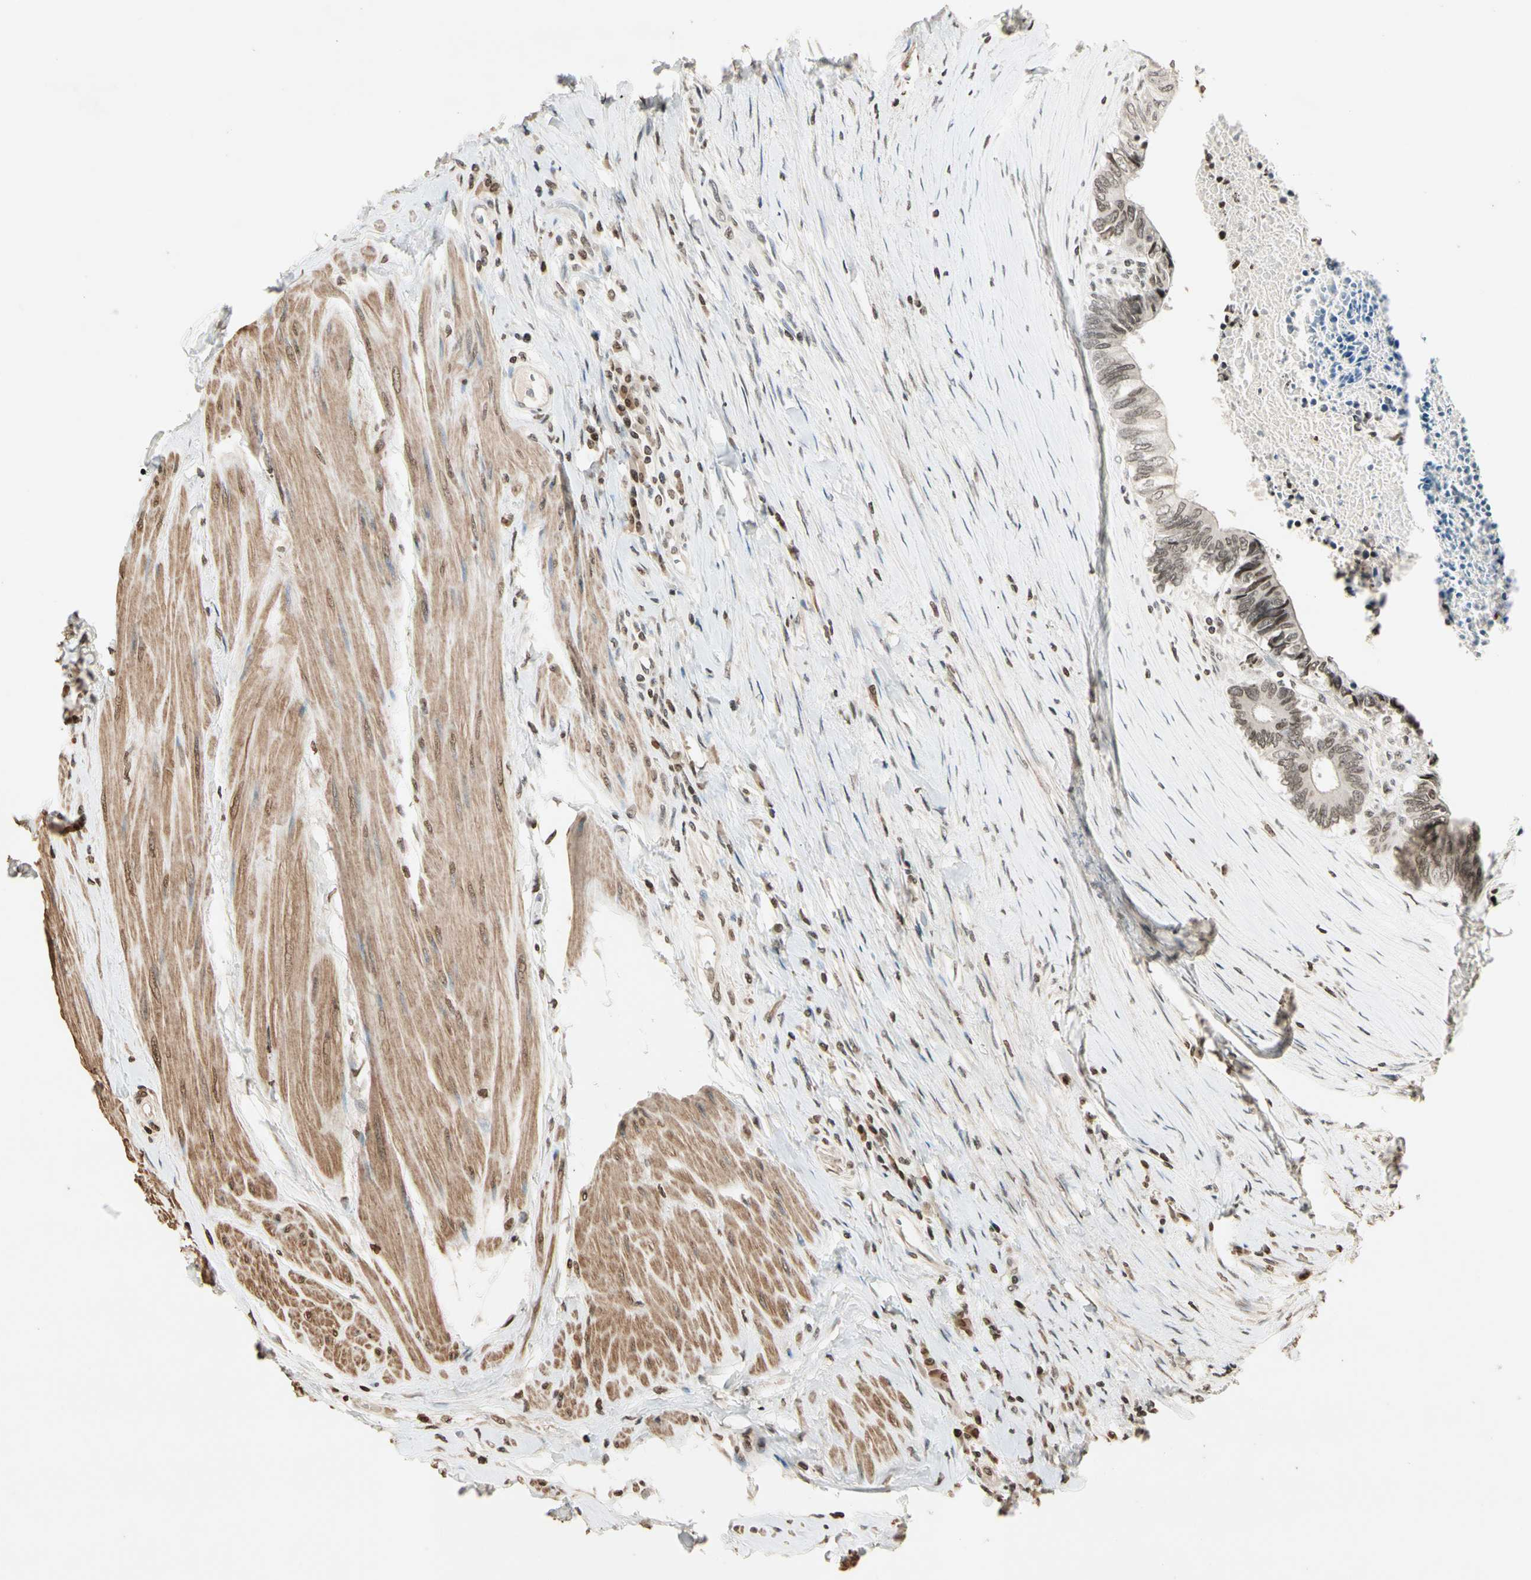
{"staining": {"intensity": "weak", "quantity": "25%-75%", "location": "cytoplasmic/membranous,nuclear"}, "tissue": "colorectal cancer", "cell_type": "Tumor cells", "image_type": "cancer", "snomed": [{"axis": "morphology", "description": "Adenocarcinoma, NOS"}, {"axis": "topography", "description": "Rectum"}], "caption": "Weak cytoplasmic/membranous and nuclear expression is present in about 25%-75% of tumor cells in colorectal cancer.", "gene": "TOP1", "patient": {"sex": "male", "age": 63}}